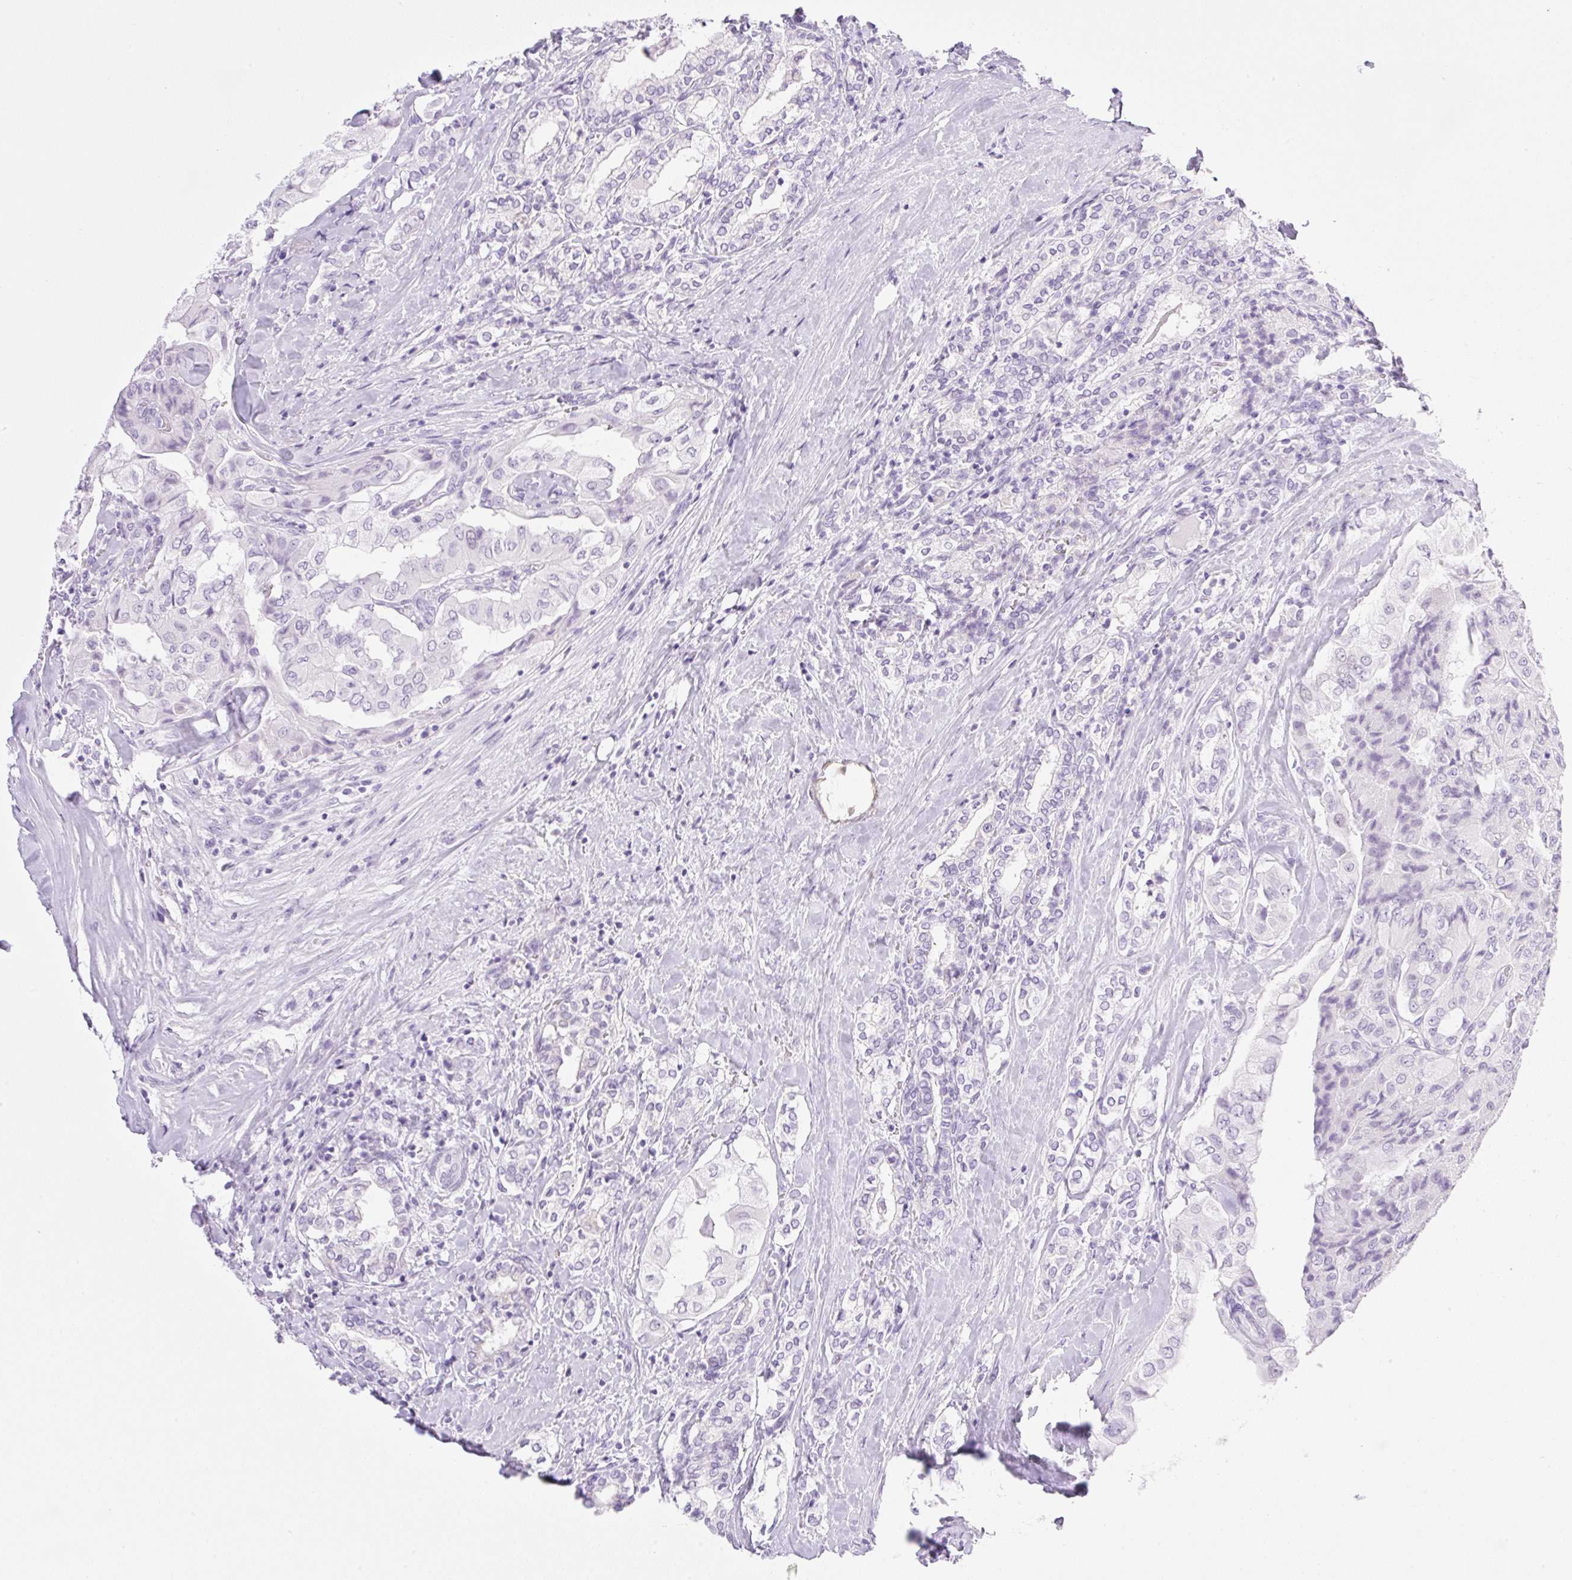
{"staining": {"intensity": "negative", "quantity": "none", "location": "none"}, "tissue": "thyroid cancer", "cell_type": "Tumor cells", "image_type": "cancer", "snomed": [{"axis": "morphology", "description": "Normal tissue, NOS"}, {"axis": "morphology", "description": "Papillary adenocarcinoma, NOS"}, {"axis": "topography", "description": "Thyroid gland"}], "caption": "Thyroid cancer stained for a protein using immunohistochemistry (IHC) demonstrates no staining tumor cells.", "gene": "SPRR4", "patient": {"sex": "female", "age": 59}}